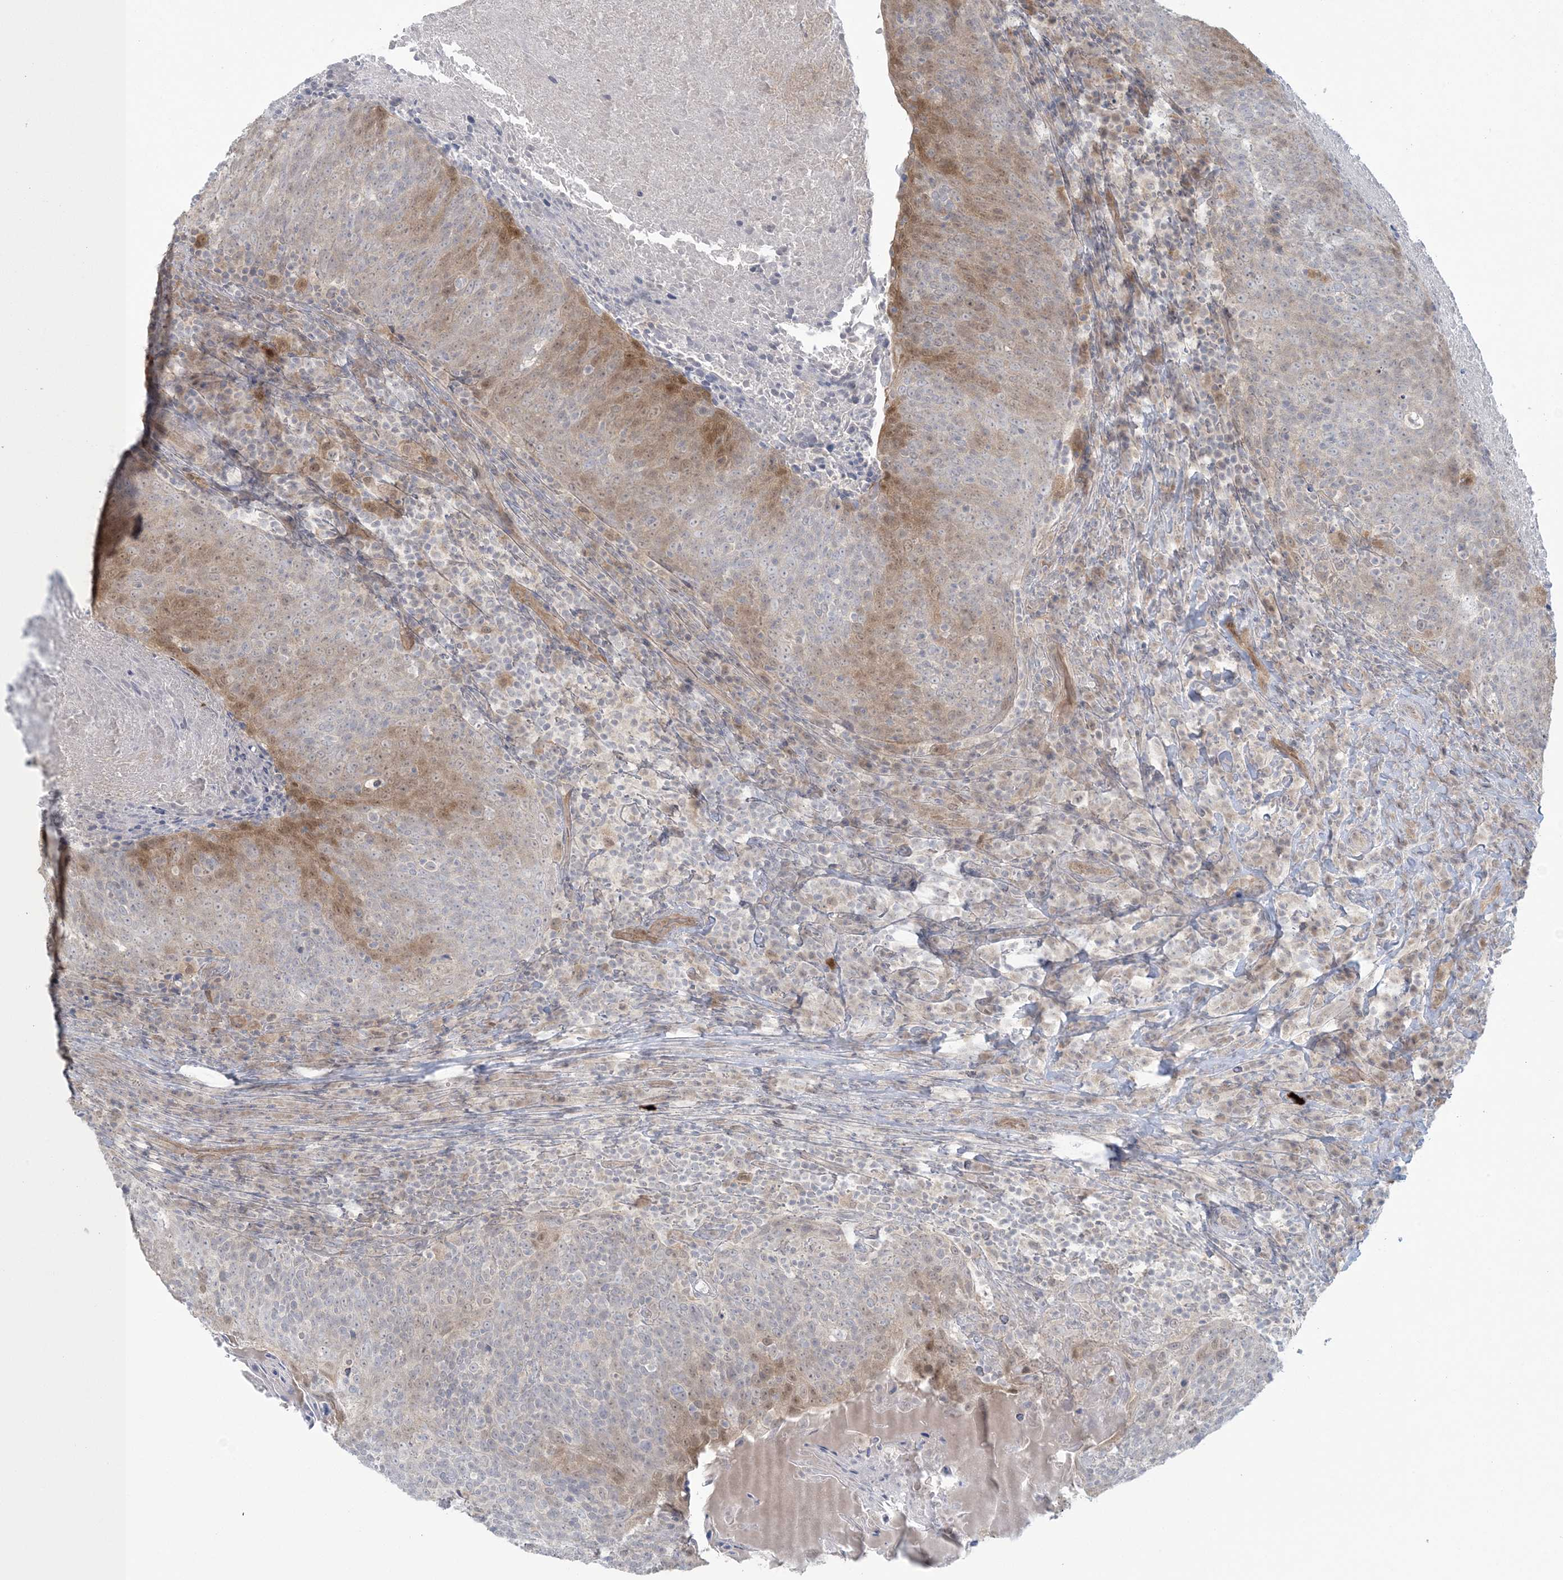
{"staining": {"intensity": "moderate", "quantity": "<25%", "location": "cytoplasmic/membranous,nuclear"}, "tissue": "head and neck cancer", "cell_type": "Tumor cells", "image_type": "cancer", "snomed": [{"axis": "morphology", "description": "Squamous cell carcinoma, NOS"}, {"axis": "morphology", "description": "Squamous cell carcinoma, metastatic, NOS"}, {"axis": "topography", "description": "Lymph node"}, {"axis": "topography", "description": "Head-Neck"}], "caption": "Tumor cells display moderate cytoplasmic/membranous and nuclear positivity in about <25% of cells in head and neck cancer.", "gene": "NRBP2", "patient": {"sex": "male", "age": 62}}